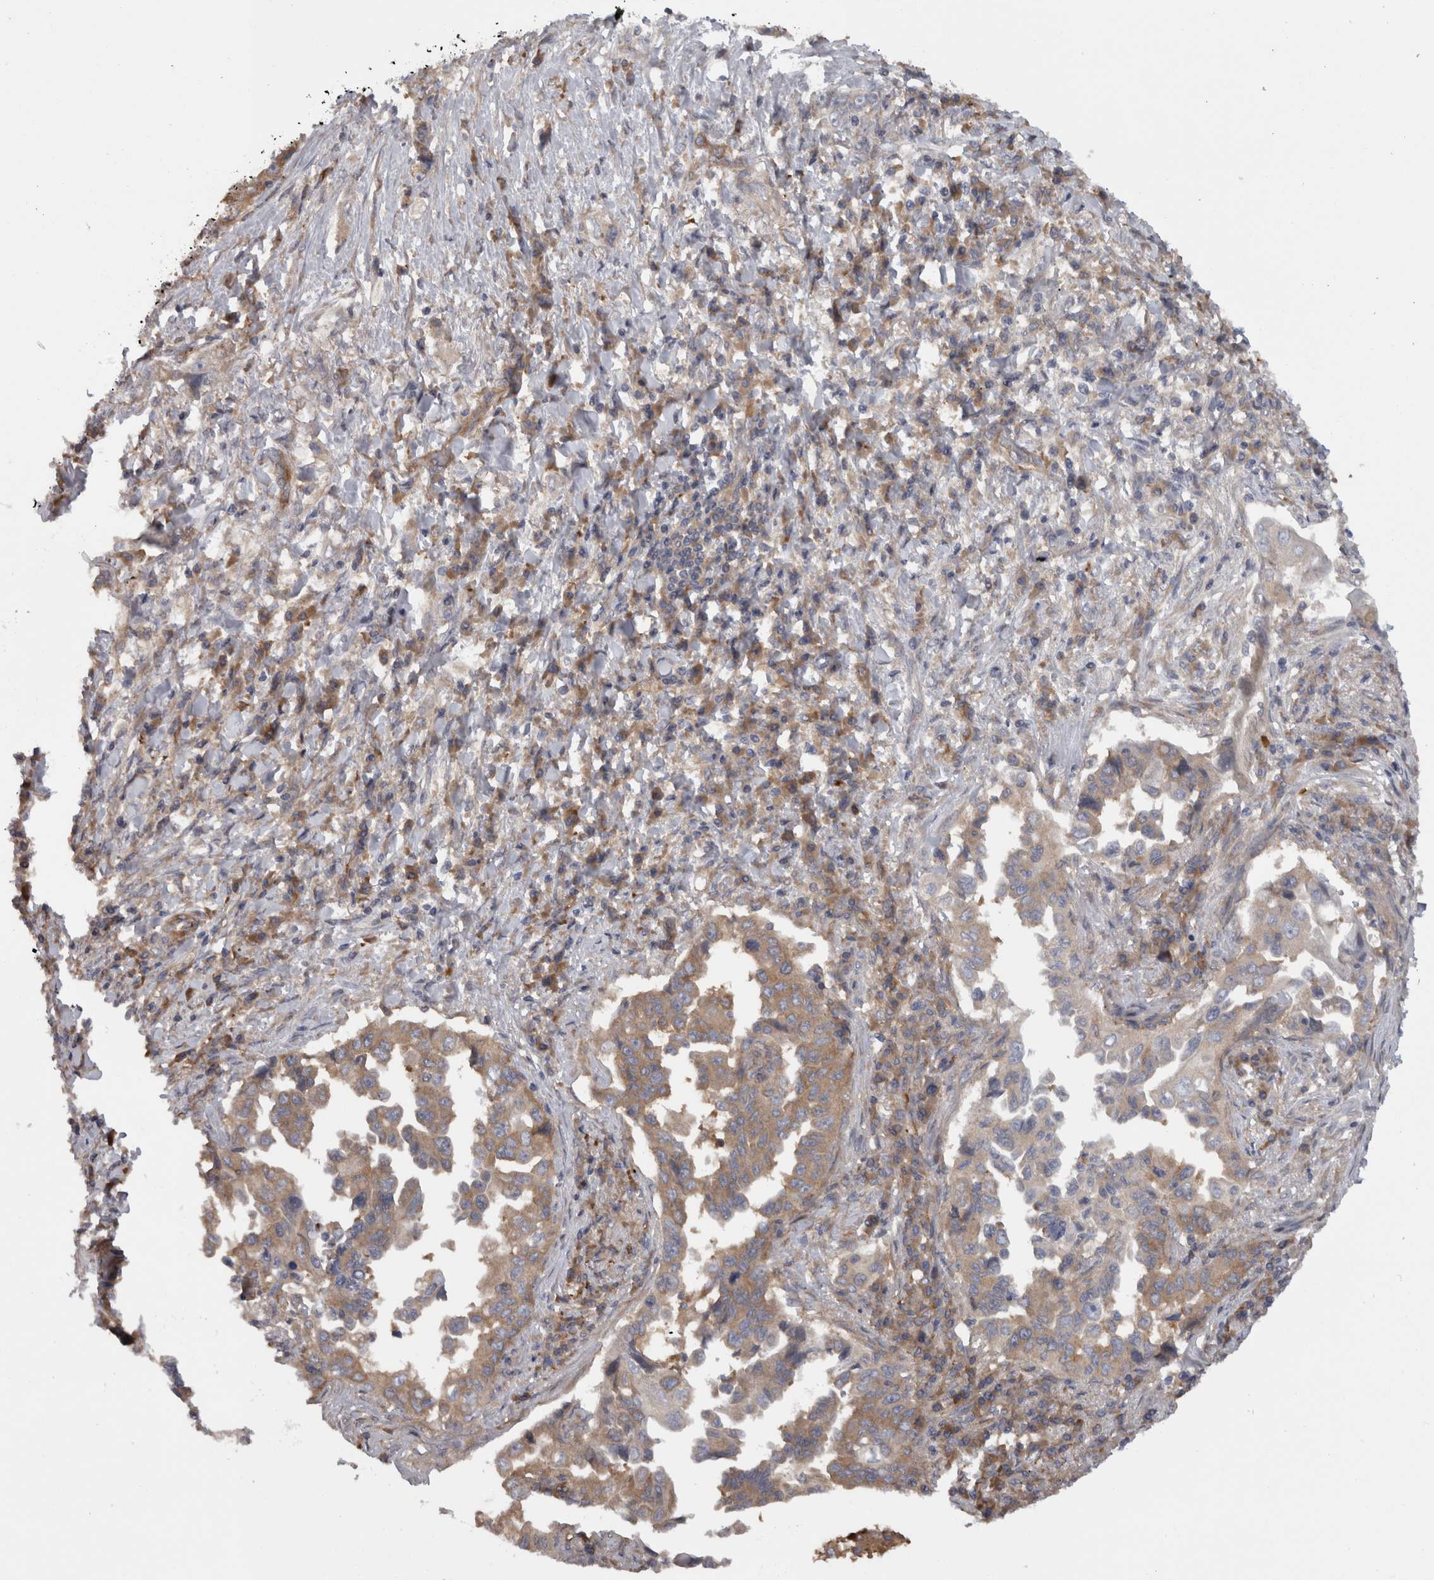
{"staining": {"intensity": "moderate", "quantity": "25%-75%", "location": "cytoplasmic/membranous"}, "tissue": "lung cancer", "cell_type": "Tumor cells", "image_type": "cancer", "snomed": [{"axis": "morphology", "description": "Adenocarcinoma, NOS"}, {"axis": "topography", "description": "Lung"}], "caption": "Lung cancer (adenocarcinoma) stained with a brown dye shows moderate cytoplasmic/membranous positive positivity in about 25%-75% of tumor cells.", "gene": "SMCR8", "patient": {"sex": "female", "age": 51}}